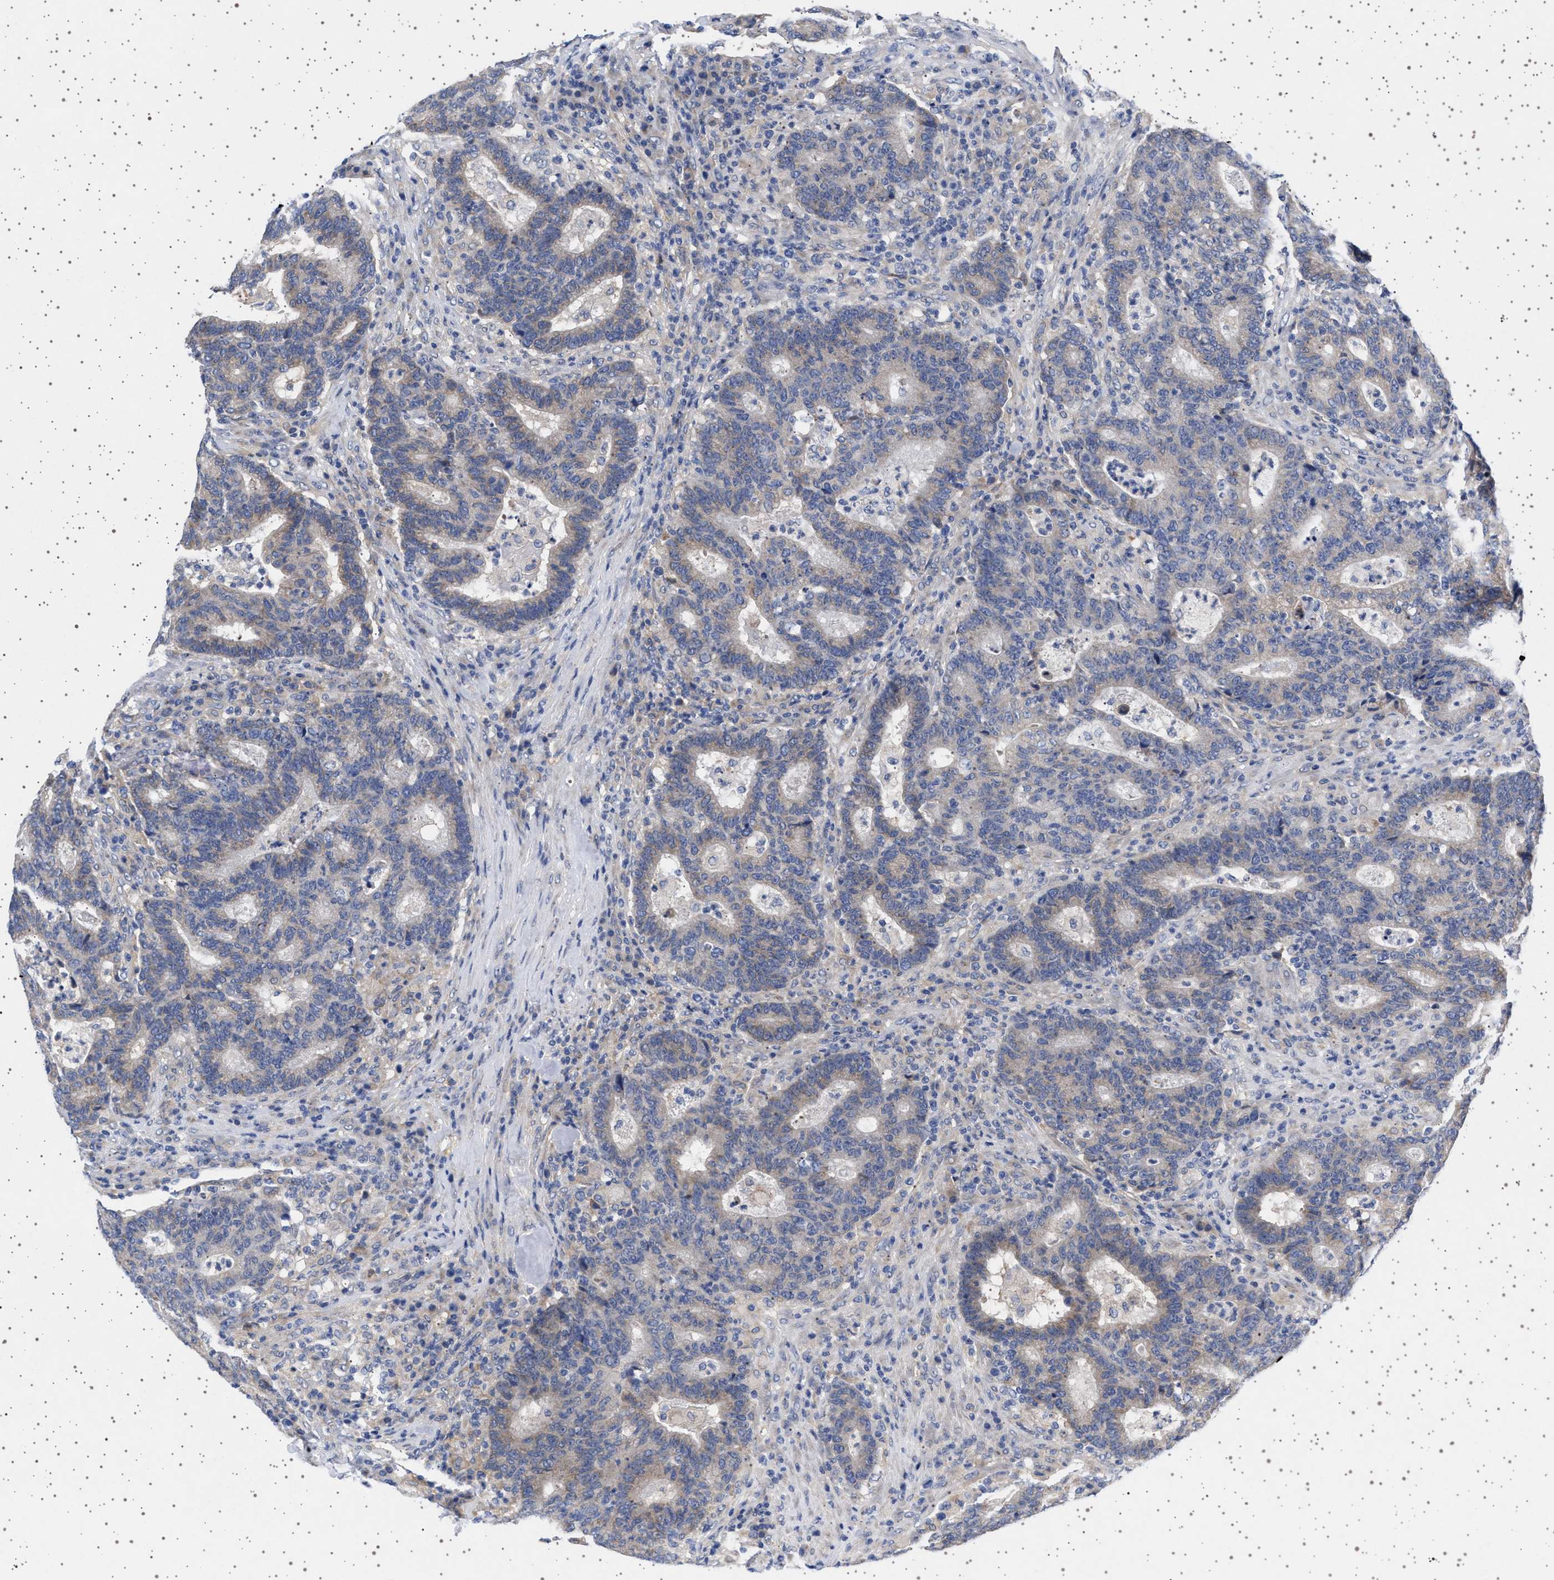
{"staining": {"intensity": "weak", "quantity": ">75%", "location": "cytoplasmic/membranous"}, "tissue": "colorectal cancer", "cell_type": "Tumor cells", "image_type": "cancer", "snomed": [{"axis": "morphology", "description": "Adenocarcinoma, NOS"}, {"axis": "topography", "description": "Colon"}], "caption": "High-power microscopy captured an IHC photomicrograph of colorectal cancer (adenocarcinoma), revealing weak cytoplasmic/membranous positivity in approximately >75% of tumor cells.", "gene": "TRMT10B", "patient": {"sex": "female", "age": 75}}